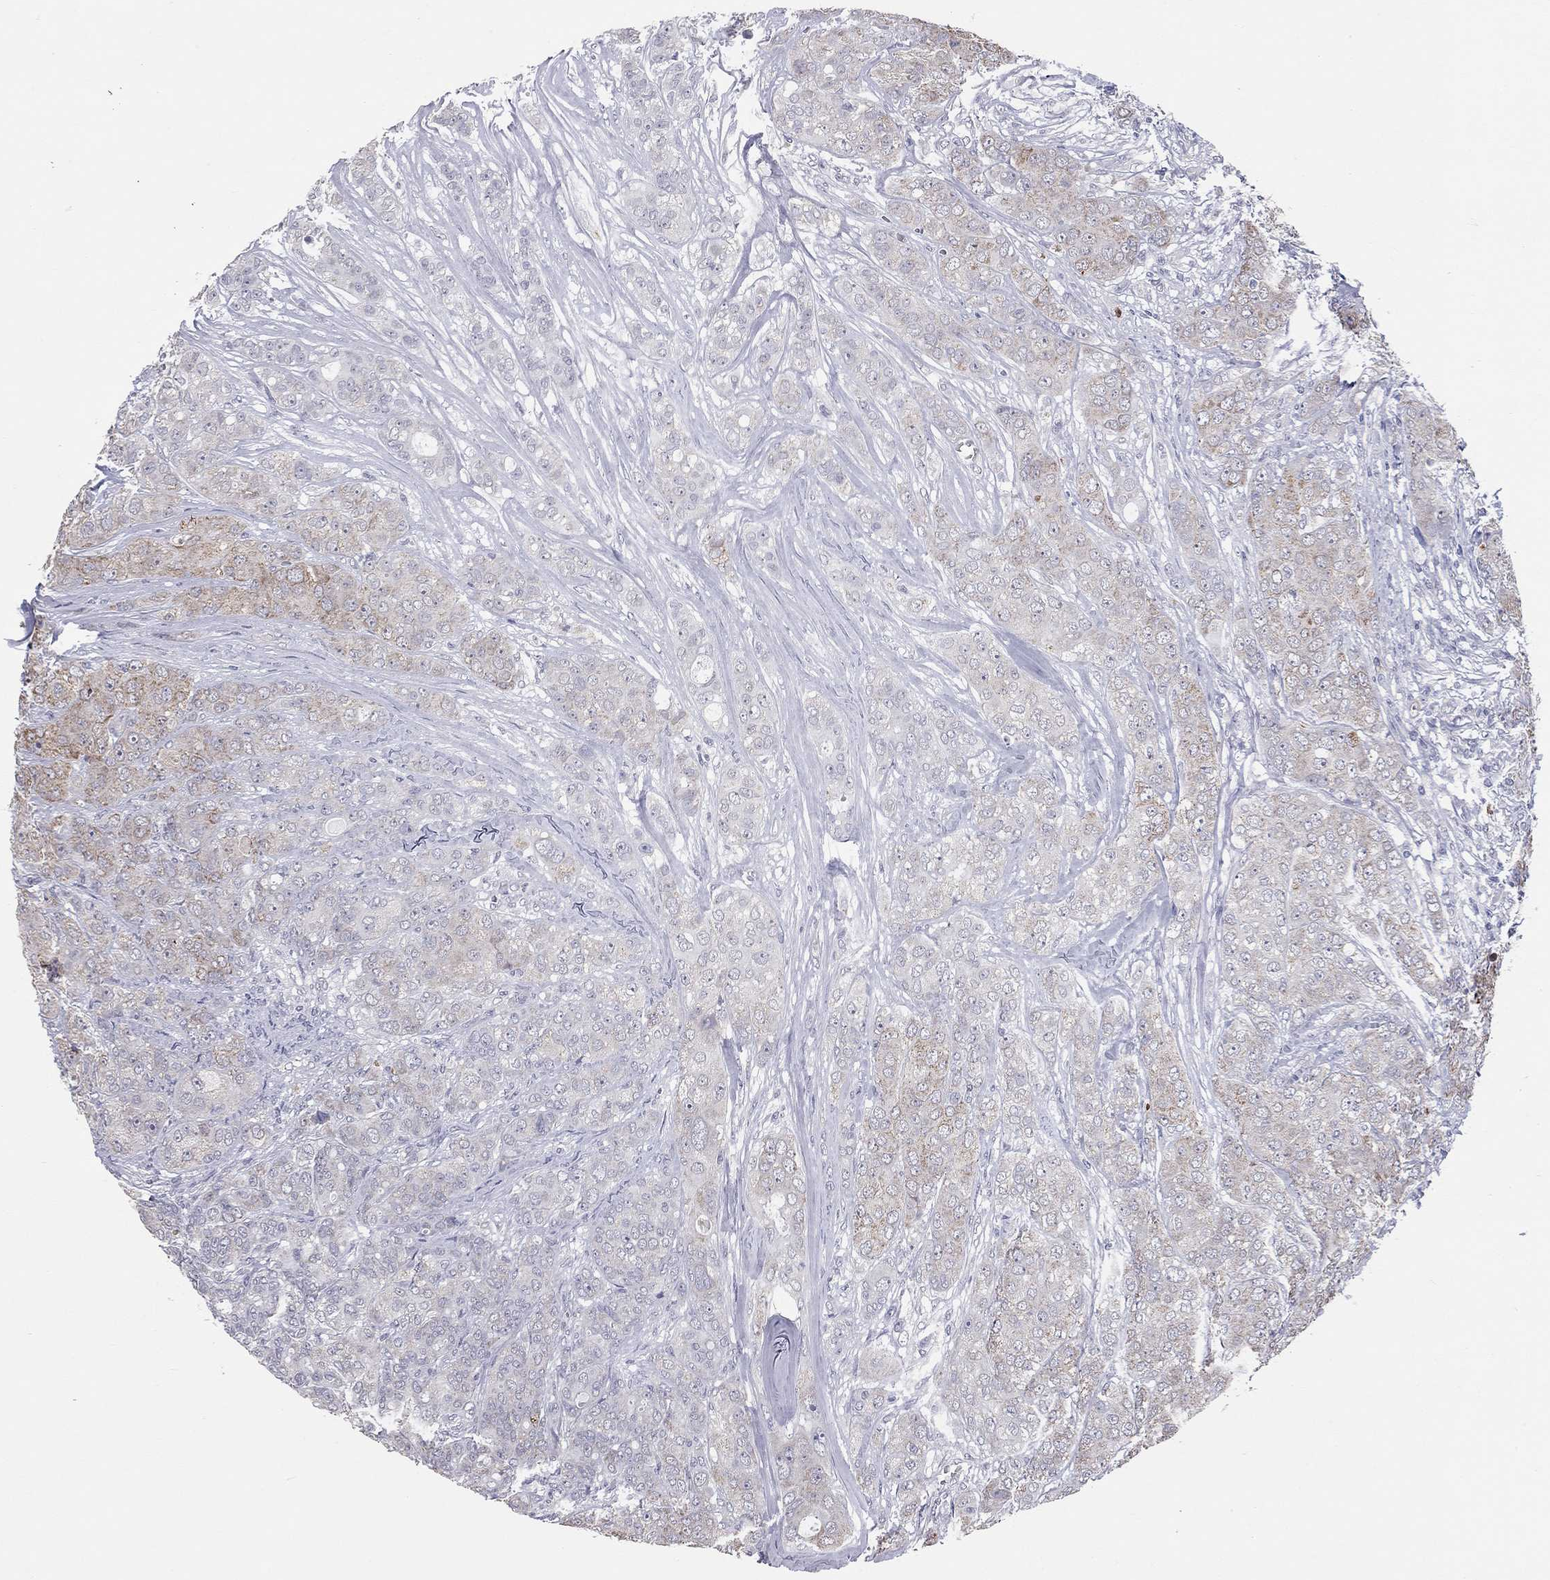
{"staining": {"intensity": "moderate", "quantity": "25%-75%", "location": "cytoplasmic/membranous"}, "tissue": "breast cancer", "cell_type": "Tumor cells", "image_type": "cancer", "snomed": [{"axis": "morphology", "description": "Duct carcinoma"}, {"axis": "topography", "description": "Breast"}], "caption": "Immunohistochemical staining of human breast cancer (infiltrating ductal carcinoma) reveals medium levels of moderate cytoplasmic/membranous protein positivity in about 25%-75% of tumor cells.", "gene": "SHOC2", "patient": {"sex": "female", "age": 43}}